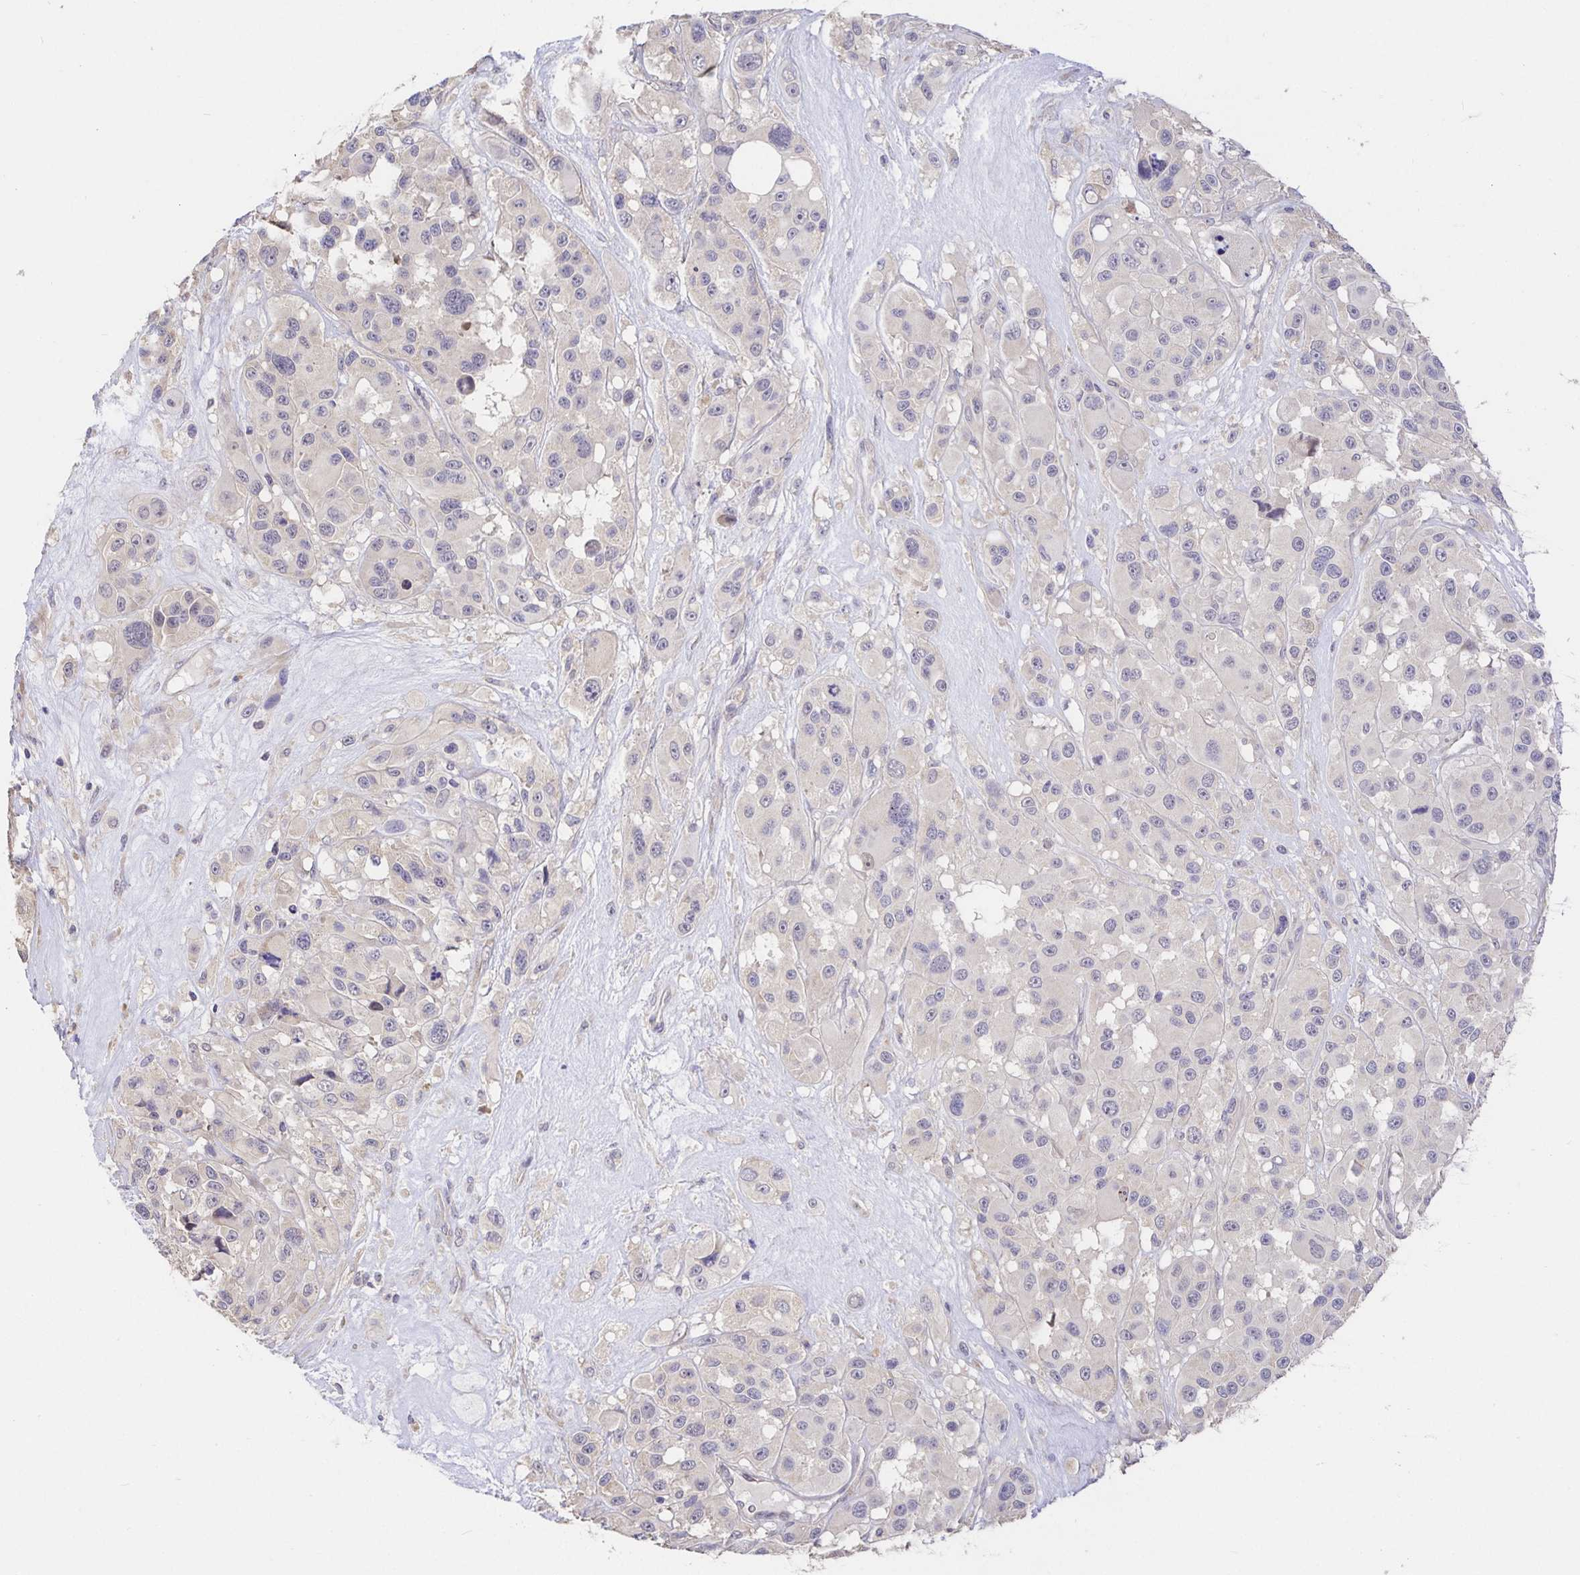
{"staining": {"intensity": "negative", "quantity": "none", "location": "none"}, "tissue": "melanoma", "cell_type": "Tumor cells", "image_type": "cancer", "snomed": [{"axis": "morphology", "description": "Malignant melanoma, Metastatic site"}, {"axis": "topography", "description": "Lymph node"}], "caption": "The immunohistochemistry (IHC) photomicrograph has no significant positivity in tumor cells of malignant melanoma (metastatic site) tissue.", "gene": "ZDHHC11", "patient": {"sex": "female", "age": 65}}